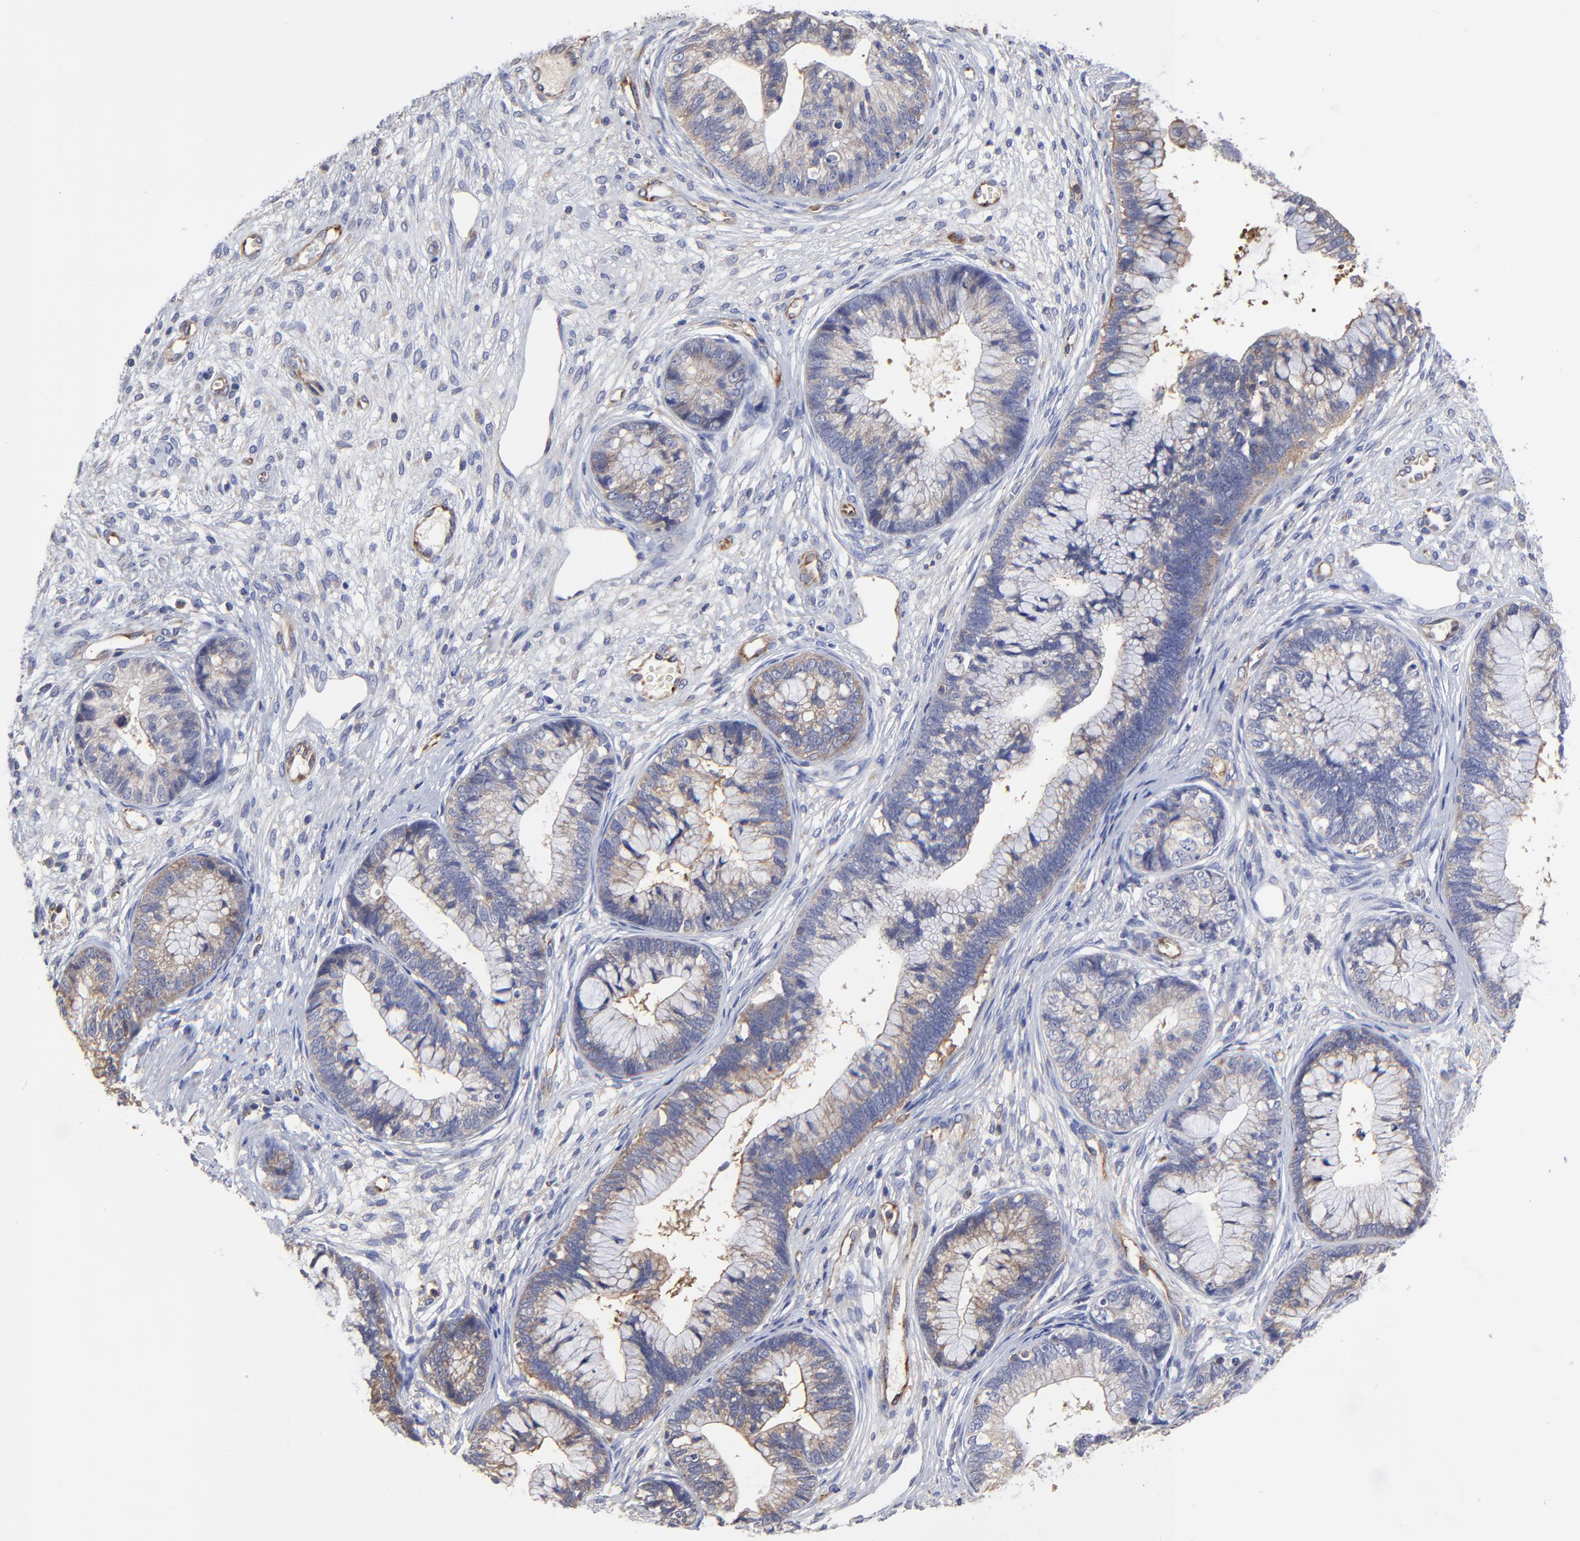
{"staining": {"intensity": "weak", "quantity": "<25%", "location": "cytoplasmic/membranous"}, "tissue": "cervical cancer", "cell_type": "Tumor cells", "image_type": "cancer", "snomed": [{"axis": "morphology", "description": "Adenocarcinoma, NOS"}, {"axis": "topography", "description": "Cervix"}], "caption": "Human cervical cancer stained for a protein using IHC displays no expression in tumor cells.", "gene": "SULF2", "patient": {"sex": "female", "age": 44}}